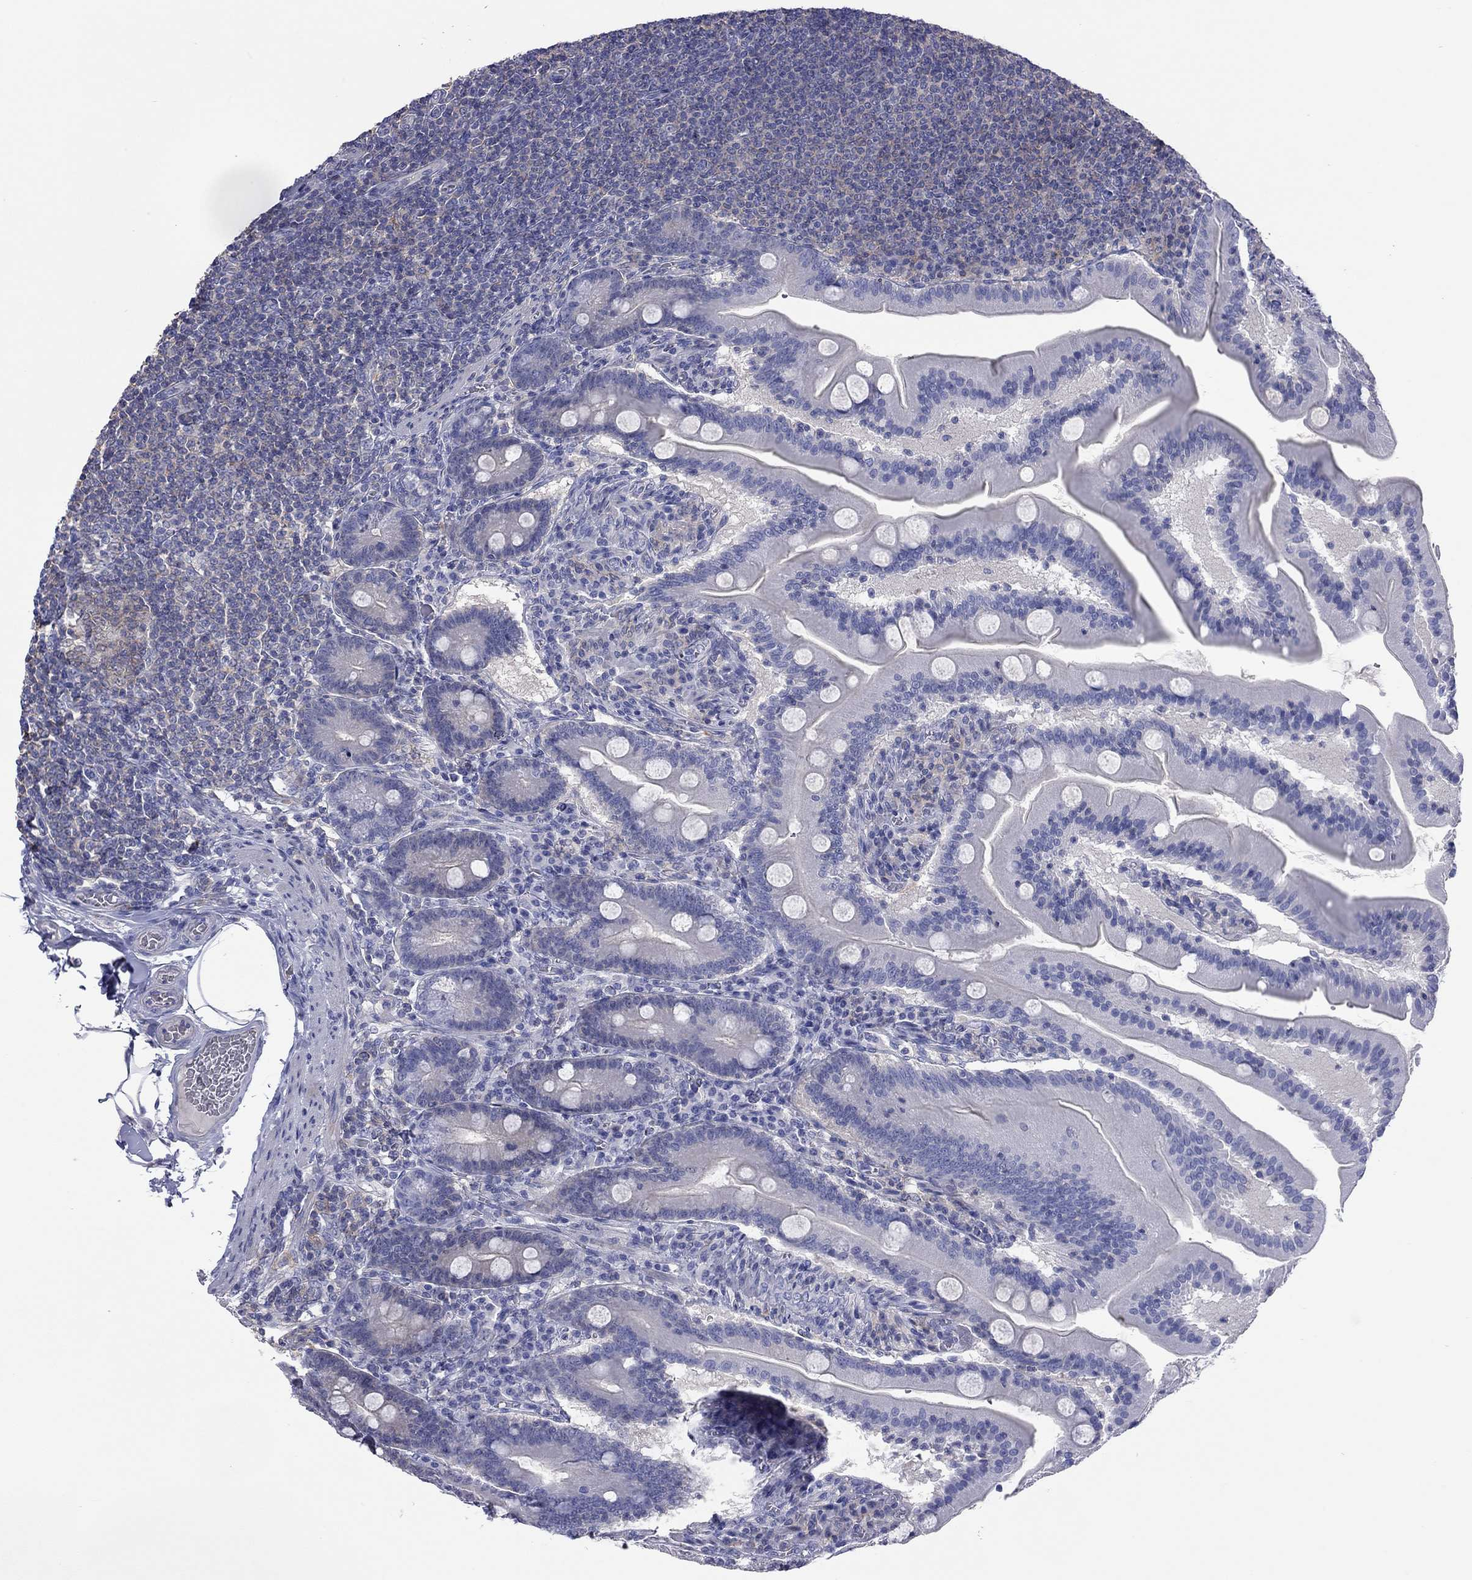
{"staining": {"intensity": "negative", "quantity": "none", "location": "none"}, "tissue": "small intestine", "cell_type": "Glandular cells", "image_type": "normal", "snomed": [{"axis": "morphology", "description": "Normal tissue, NOS"}, {"axis": "topography", "description": "Small intestine"}], "caption": "This image is of normal small intestine stained with IHC to label a protein in brown with the nuclei are counter-stained blue. There is no staining in glandular cells.", "gene": "ACTL7B", "patient": {"sex": "male", "age": 37}}